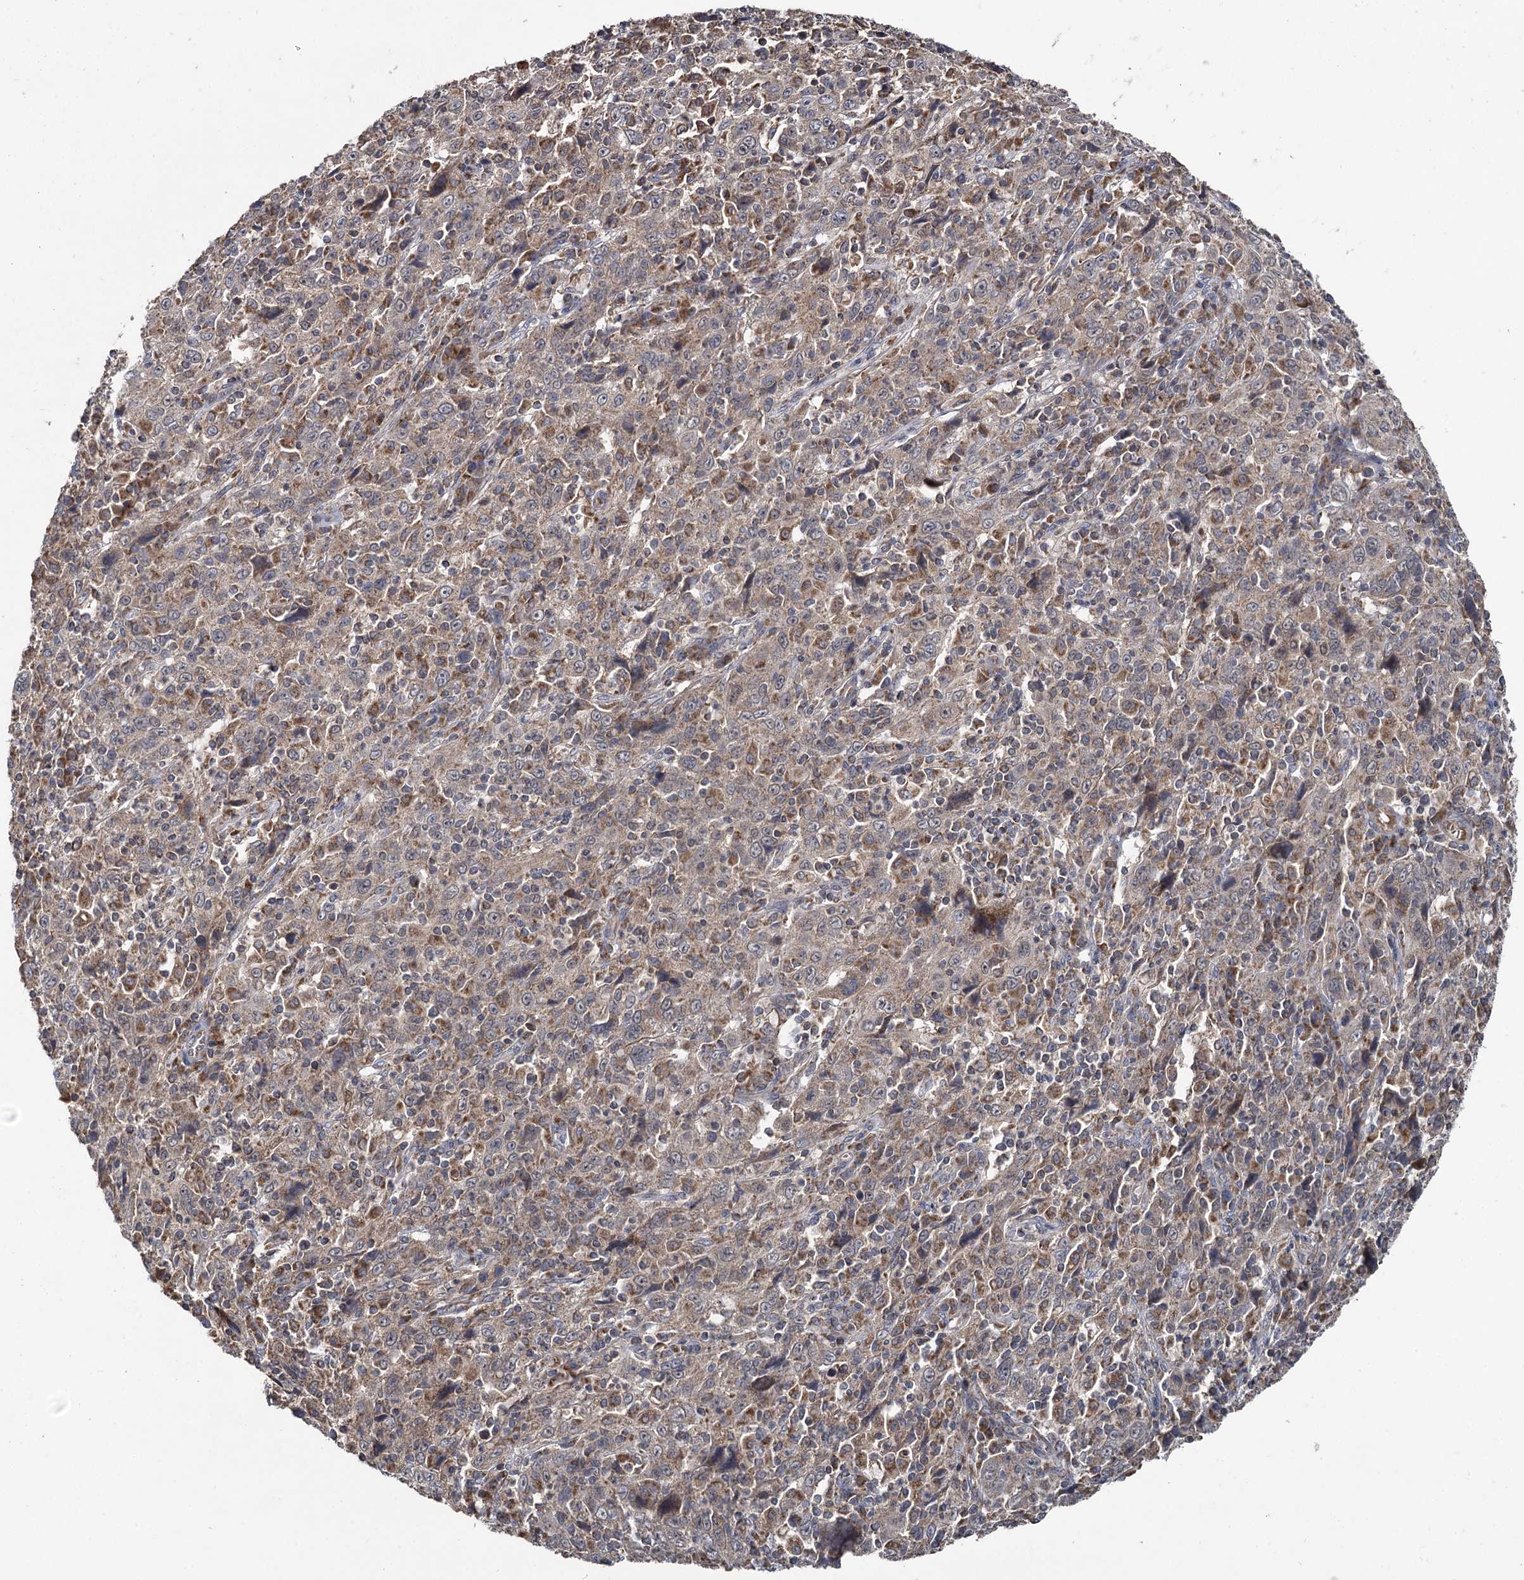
{"staining": {"intensity": "moderate", "quantity": ">75%", "location": "cytoplasmic/membranous"}, "tissue": "cervical cancer", "cell_type": "Tumor cells", "image_type": "cancer", "snomed": [{"axis": "morphology", "description": "Squamous cell carcinoma, NOS"}, {"axis": "topography", "description": "Cervix"}], "caption": "Immunohistochemistry (IHC) (DAB (3,3'-diaminobenzidine)) staining of human squamous cell carcinoma (cervical) shows moderate cytoplasmic/membranous protein staining in about >75% of tumor cells.", "gene": "METTL4", "patient": {"sex": "female", "age": 46}}